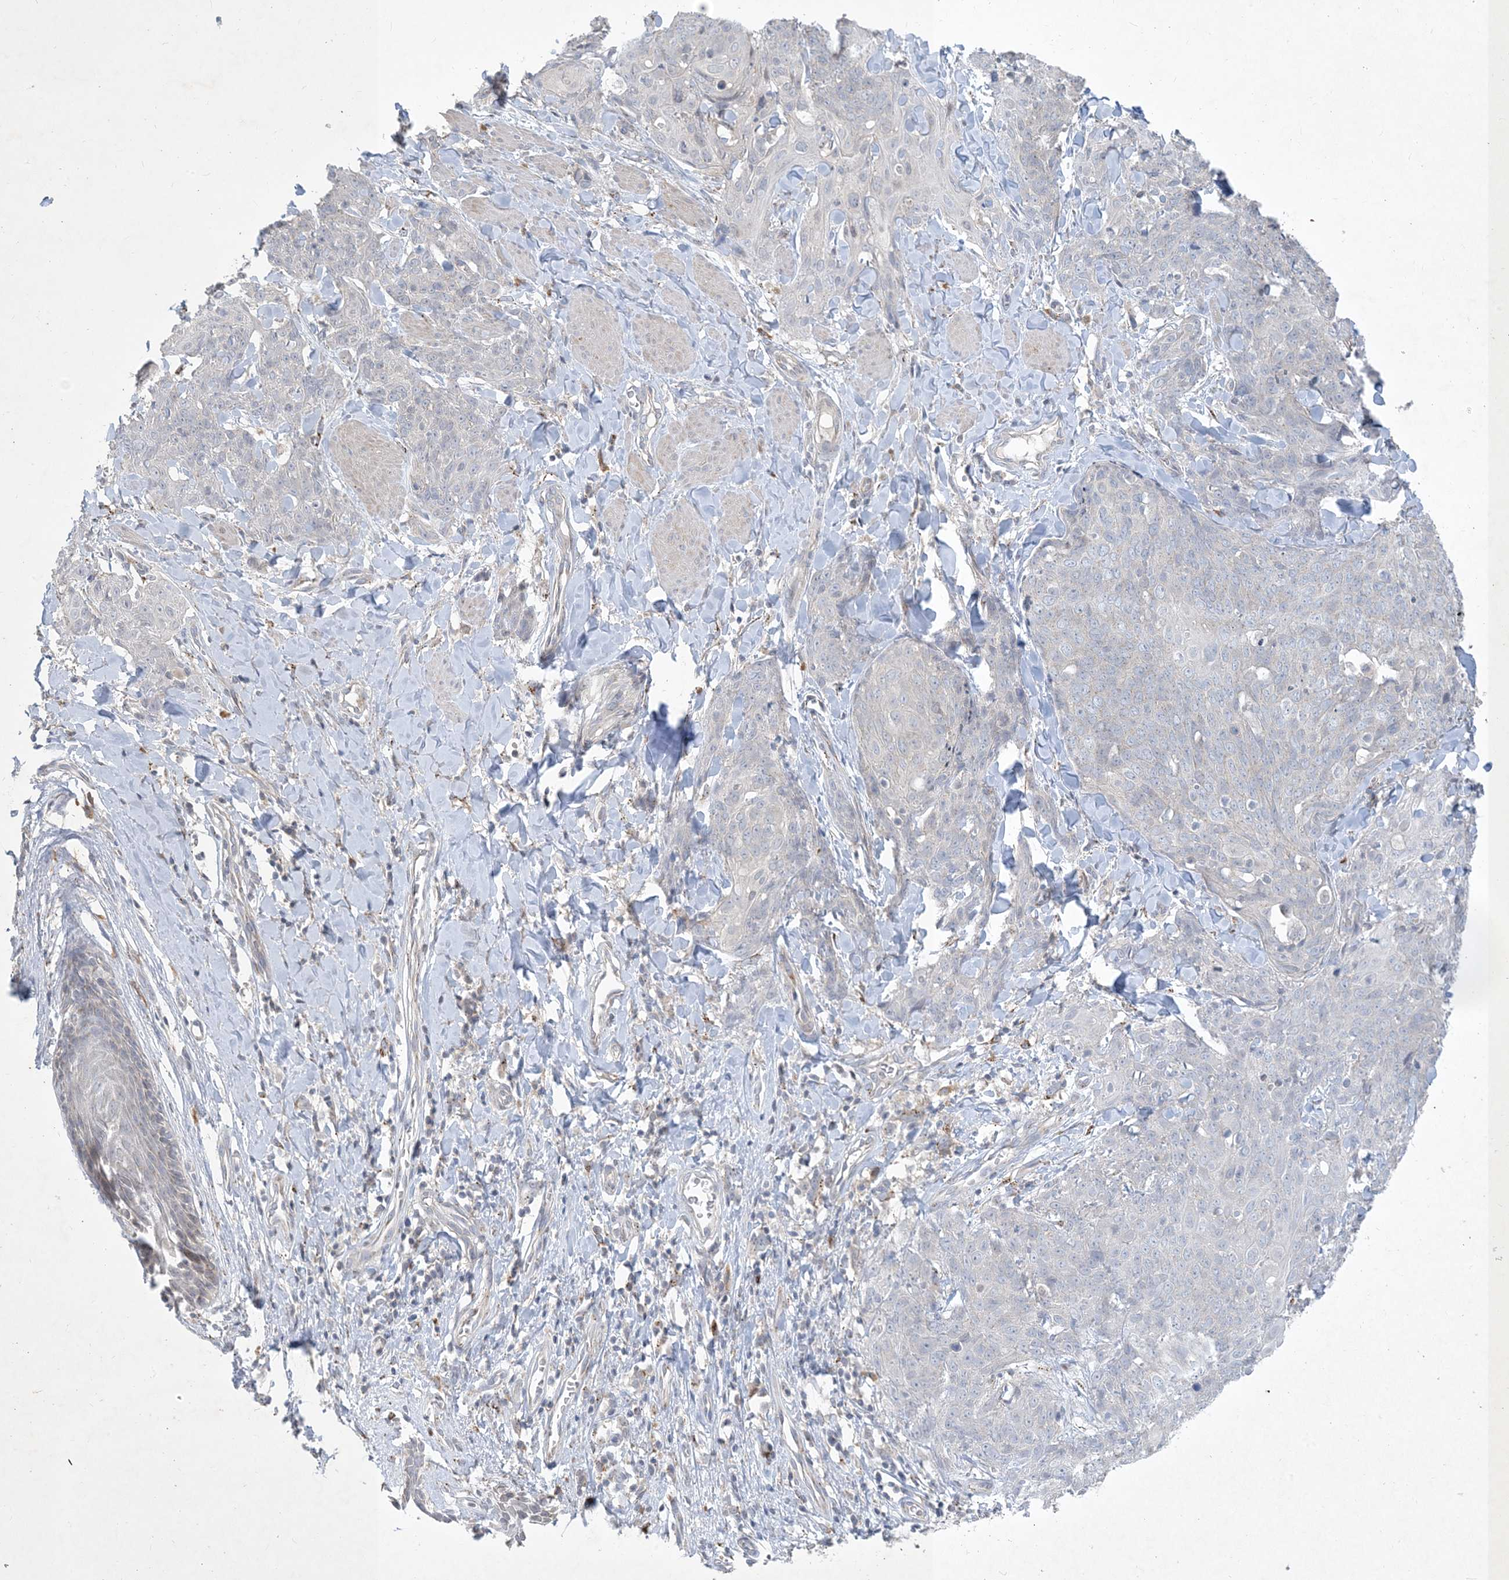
{"staining": {"intensity": "negative", "quantity": "none", "location": "none"}, "tissue": "skin cancer", "cell_type": "Tumor cells", "image_type": "cancer", "snomed": [{"axis": "morphology", "description": "Squamous cell carcinoma, NOS"}, {"axis": "topography", "description": "Skin"}, {"axis": "topography", "description": "Vulva"}], "caption": "Immunohistochemistry (IHC) photomicrograph of squamous cell carcinoma (skin) stained for a protein (brown), which demonstrates no positivity in tumor cells.", "gene": "CCDC14", "patient": {"sex": "female", "age": 85}}